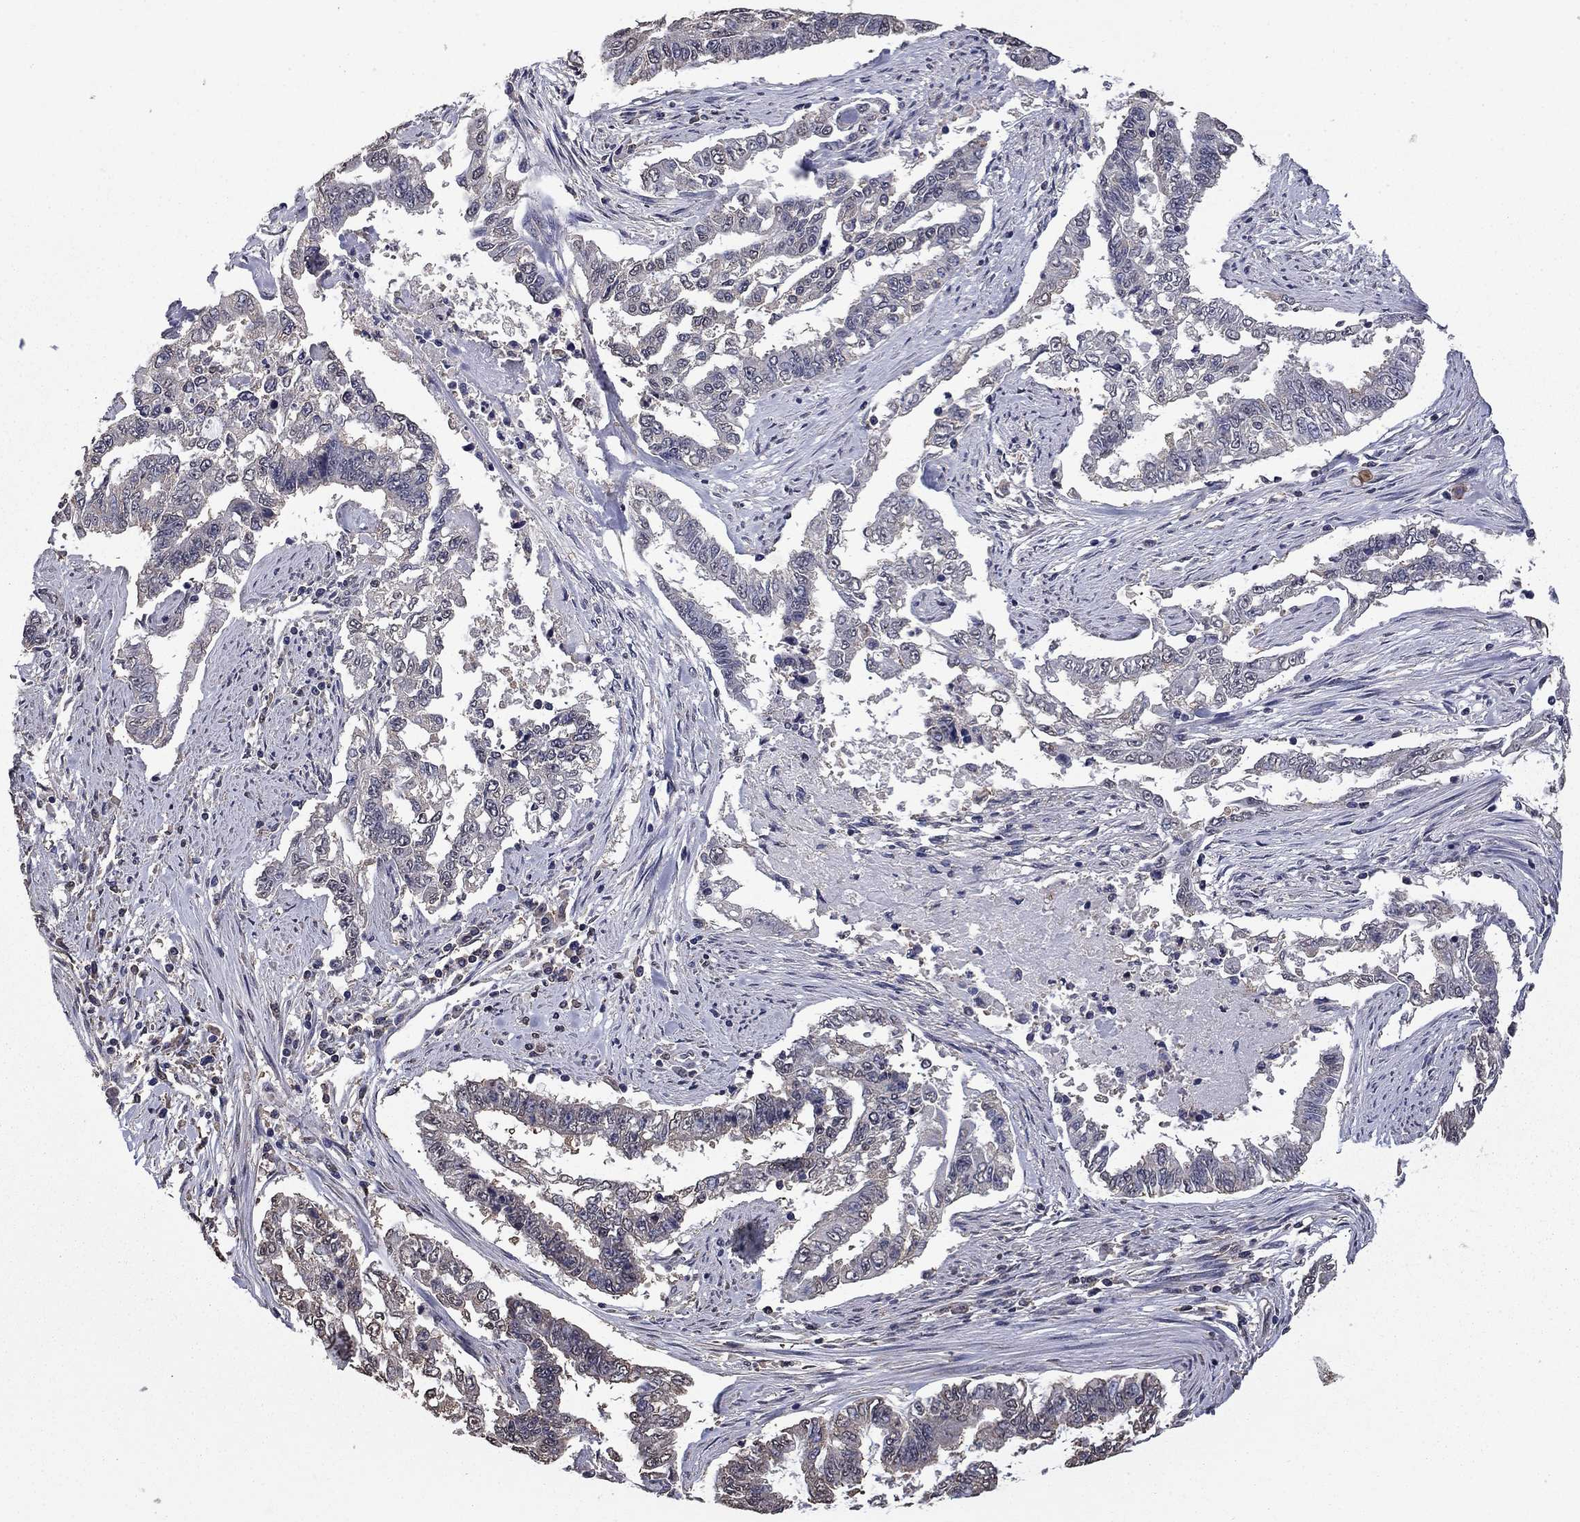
{"staining": {"intensity": "negative", "quantity": "none", "location": "none"}, "tissue": "endometrial cancer", "cell_type": "Tumor cells", "image_type": "cancer", "snomed": [{"axis": "morphology", "description": "Adenocarcinoma, NOS"}, {"axis": "topography", "description": "Uterus"}], "caption": "The image demonstrates no significant staining in tumor cells of endometrial cancer.", "gene": "MFAP3L", "patient": {"sex": "female", "age": 59}}